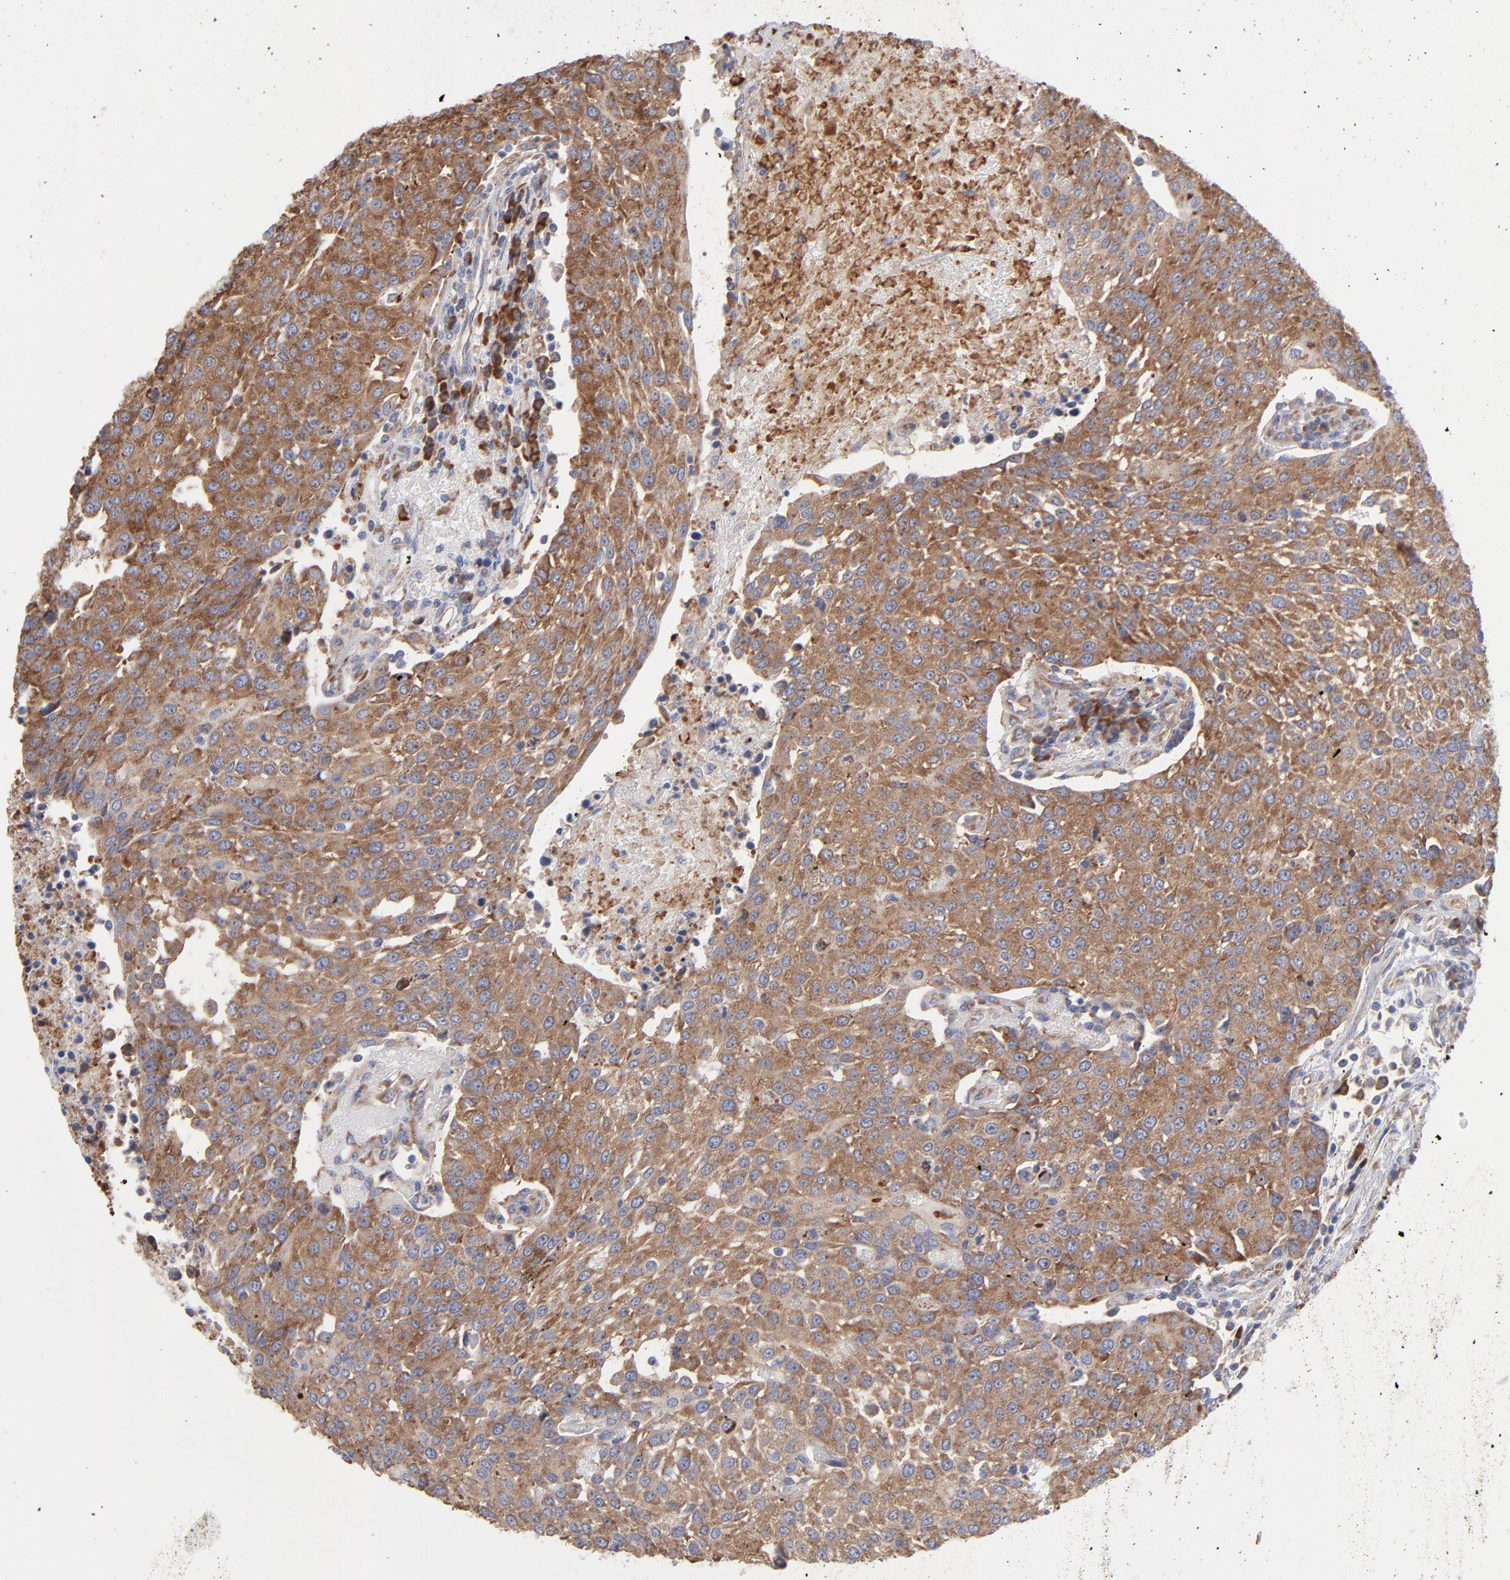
{"staining": {"intensity": "moderate", "quantity": ">75%", "location": "cytoplasmic/membranous"}, "tissue": "urothelial cancer", "cell_type": "Tumor cells", "image_type": "cancer", "snomed": [{"axis": "morphology", "description": "Urothelial carcinoma, High grade"}, {"axis": "topography", "description": "Urinary bladder"}], "caption": "A histopathology image showing moderate cytoplasmic/membranous positivity in about >75% of tumor cells in urothelial cancer, as visualized by brown immunohistochemical staining.", "gene": "RPL3", "patient": {"sex": "female", "age": 85}}